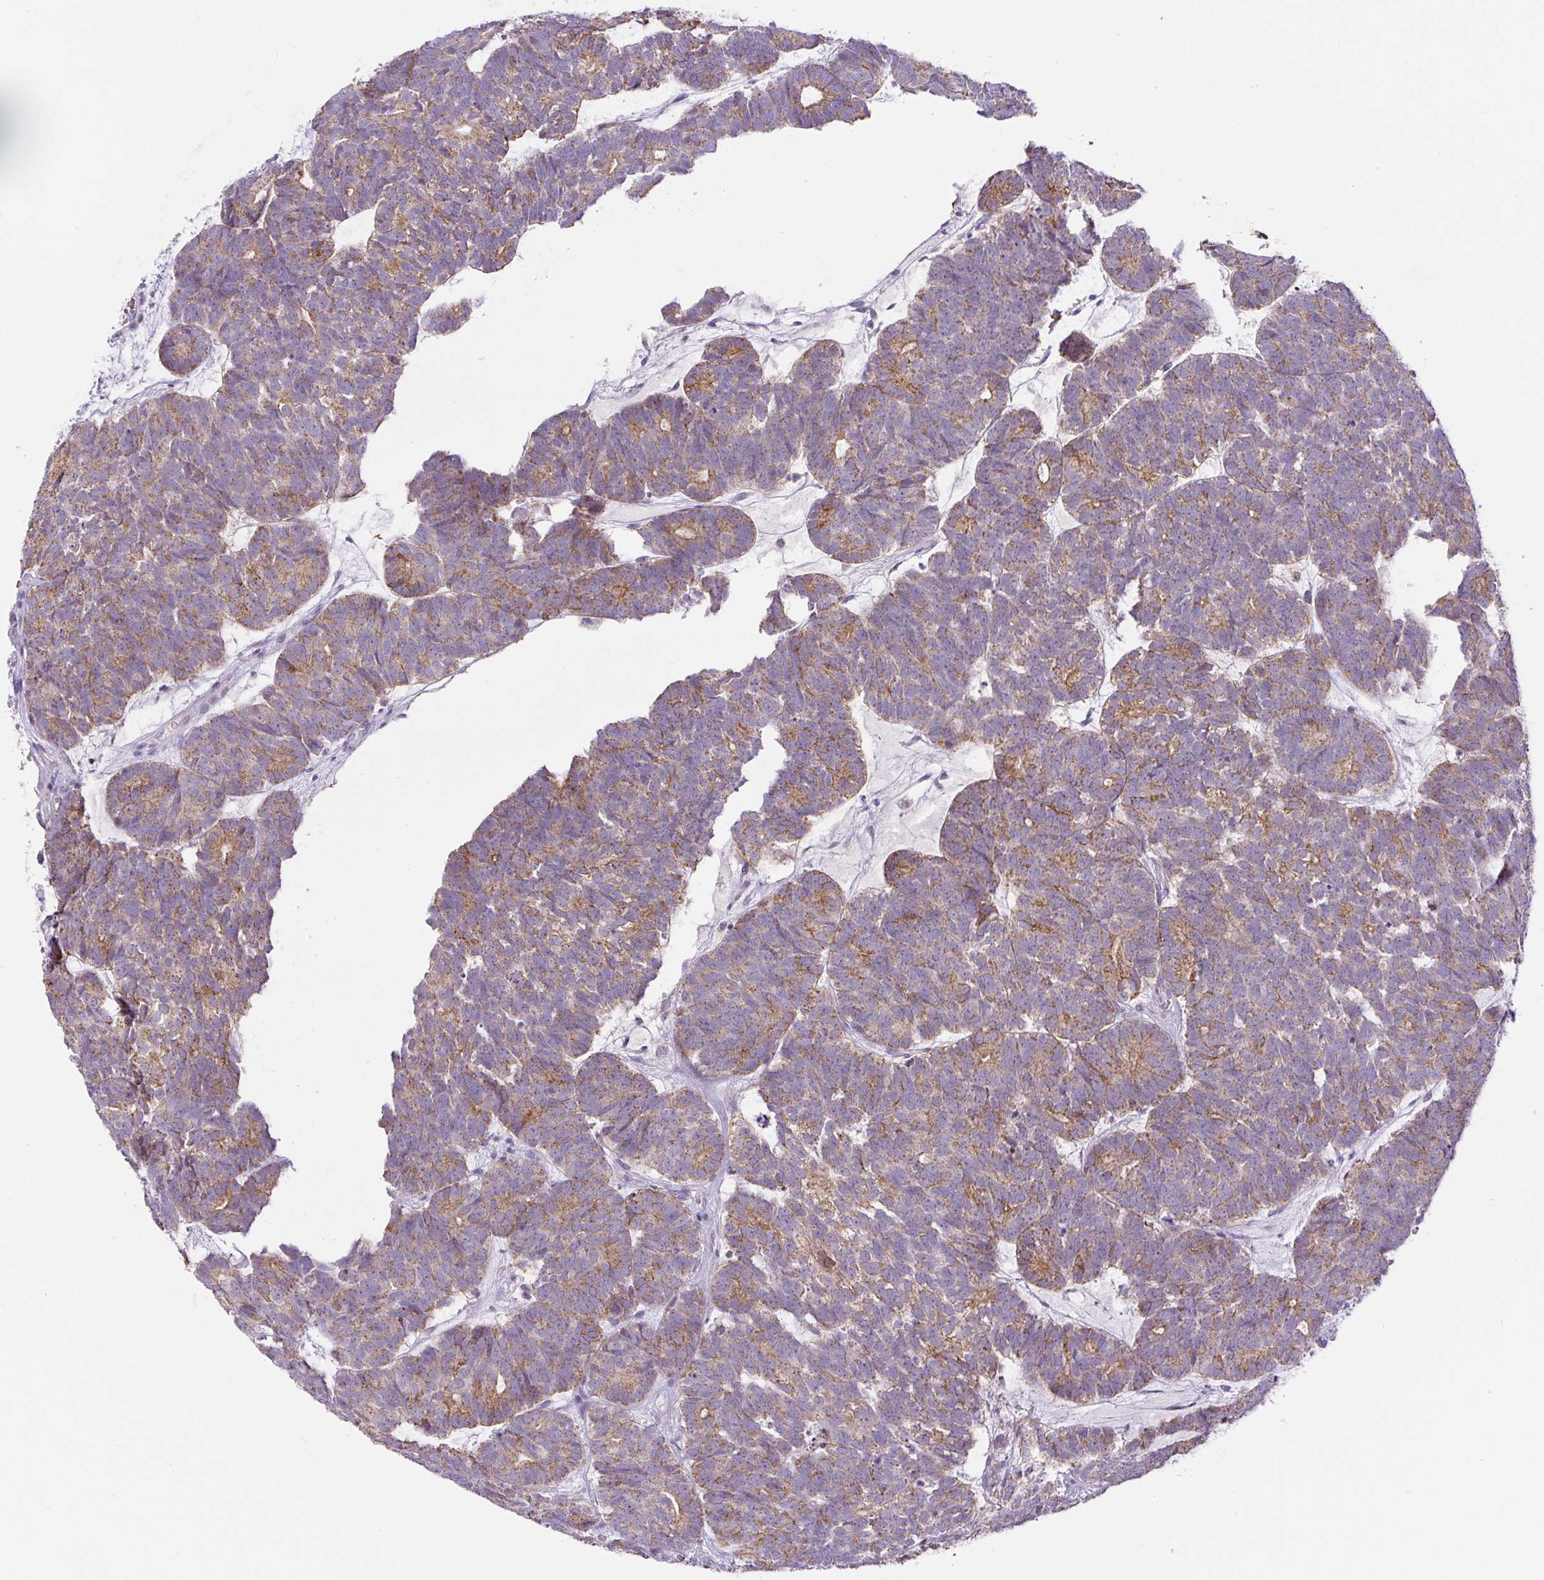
{"staining": {"intensity": "moderate", "quantity": ">75%", "location": "cytoplasmic/membranous"}, "tissue": "head and neck cancer", "cell_type": "Tumor cells", "image_type": "cancer", "snomed": [{"axis": "morphology", "description": "Adenocarcinoma, NOS"}, {"axis": "topography", "description": "Head-Neck"}], "caption": "The immunohistochemical stain highlights moderate cytoplasmic/membranous expression in tumor cells of head and neck adenocarcinoma tissue.", "gene": "ZNF596", "patient": {"sex": "female", "age": 81}}